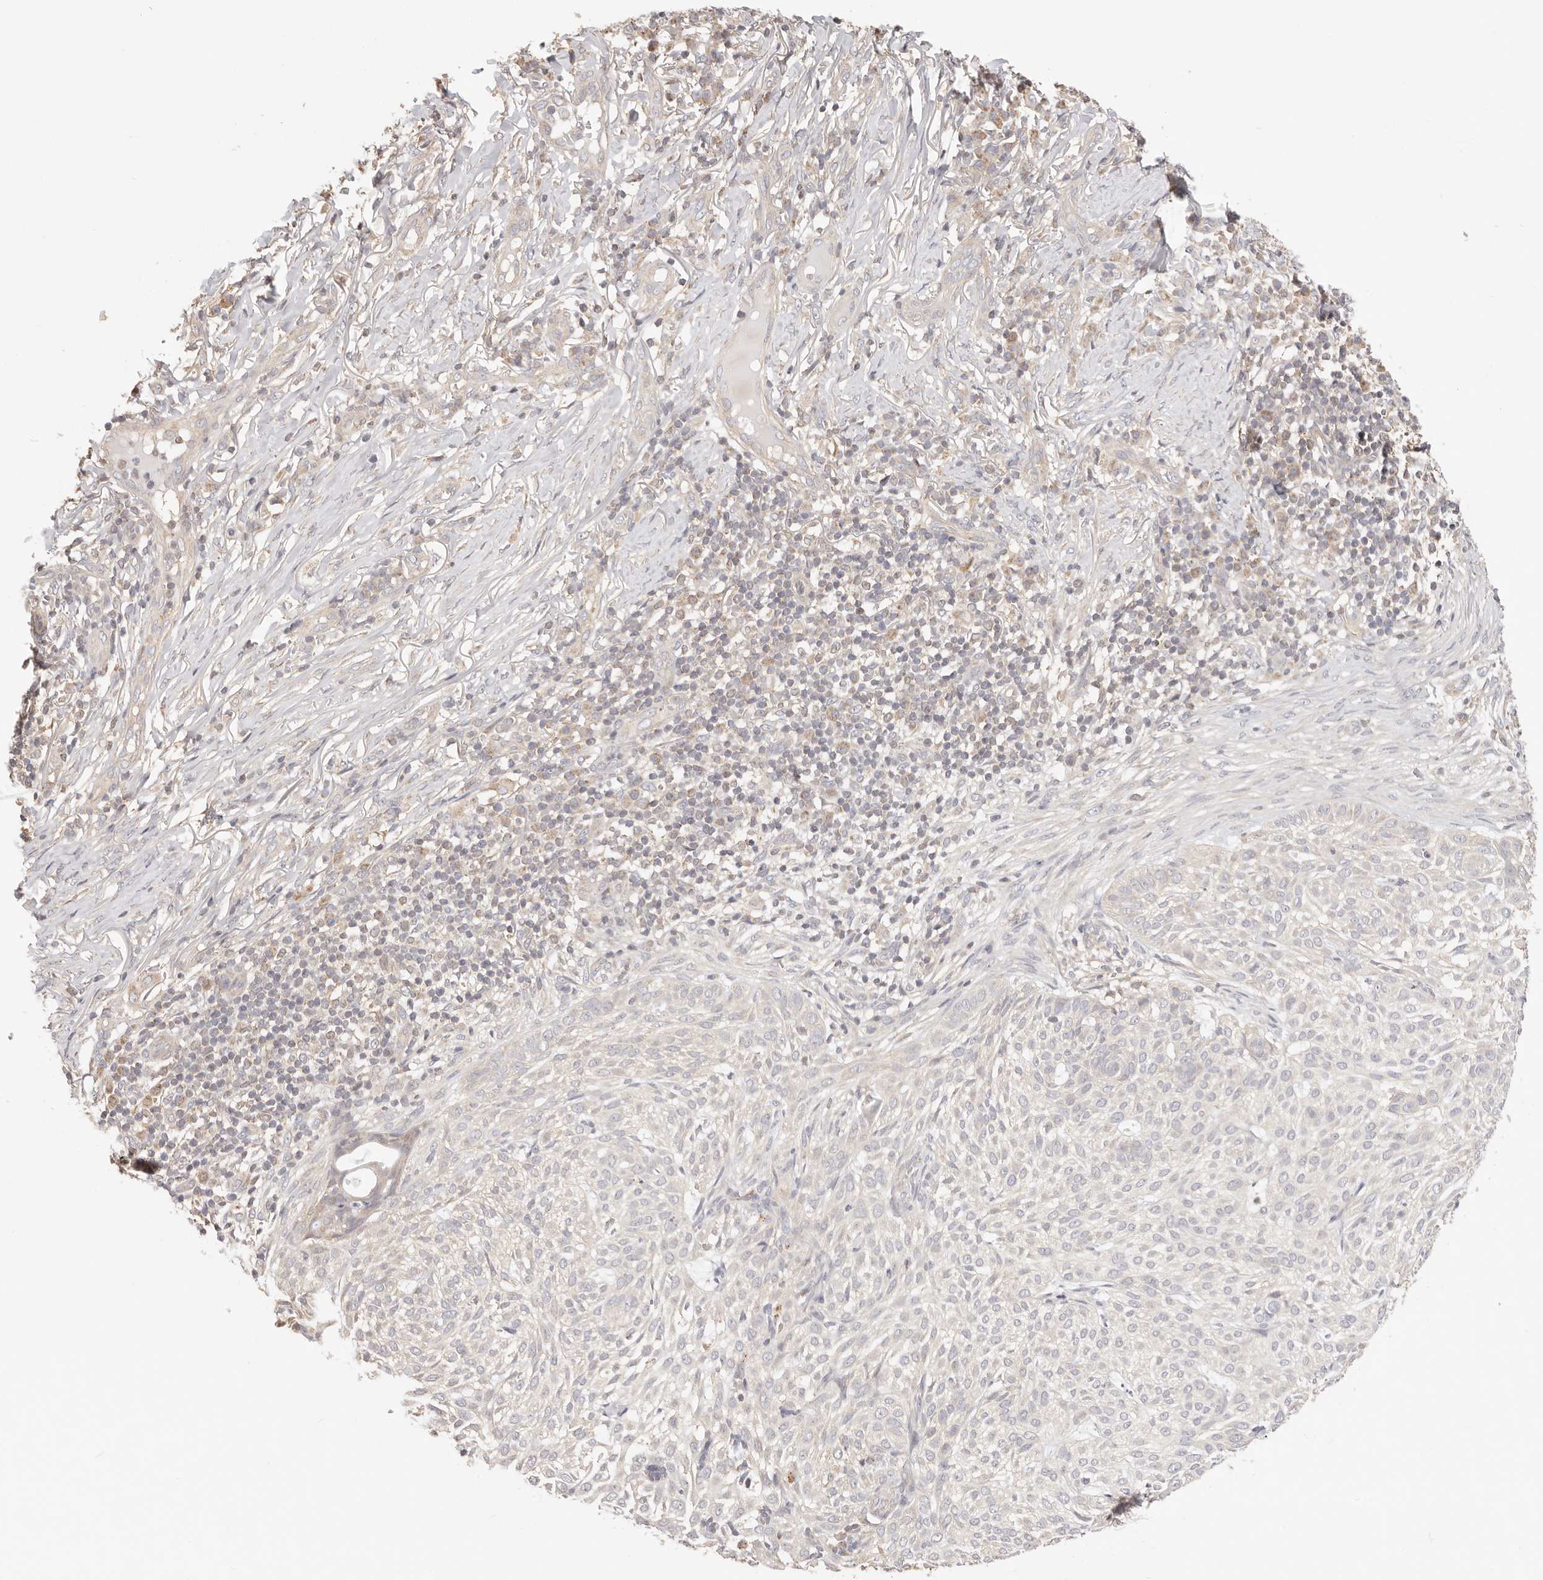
{"staining": {"intensity": "negative", "quantity": "none", "location": "none"}, "tissue": "skin cancer", "cell_type": "Tumor cells", "image_type": "cancer", "snomed": [{"axis": "morphology", "description": "Basal cell carcinoma"}, {"axis": "topography", "description": "Skin"}], "caption": "A high-resolution histopathology image shows immunohistochemistry staining of skin cancer (basal cell carcinoma), which displays no significant expression in tumor cells.", "gene": "KCMF1", "patient": {"sex": "female", "age": 64}}